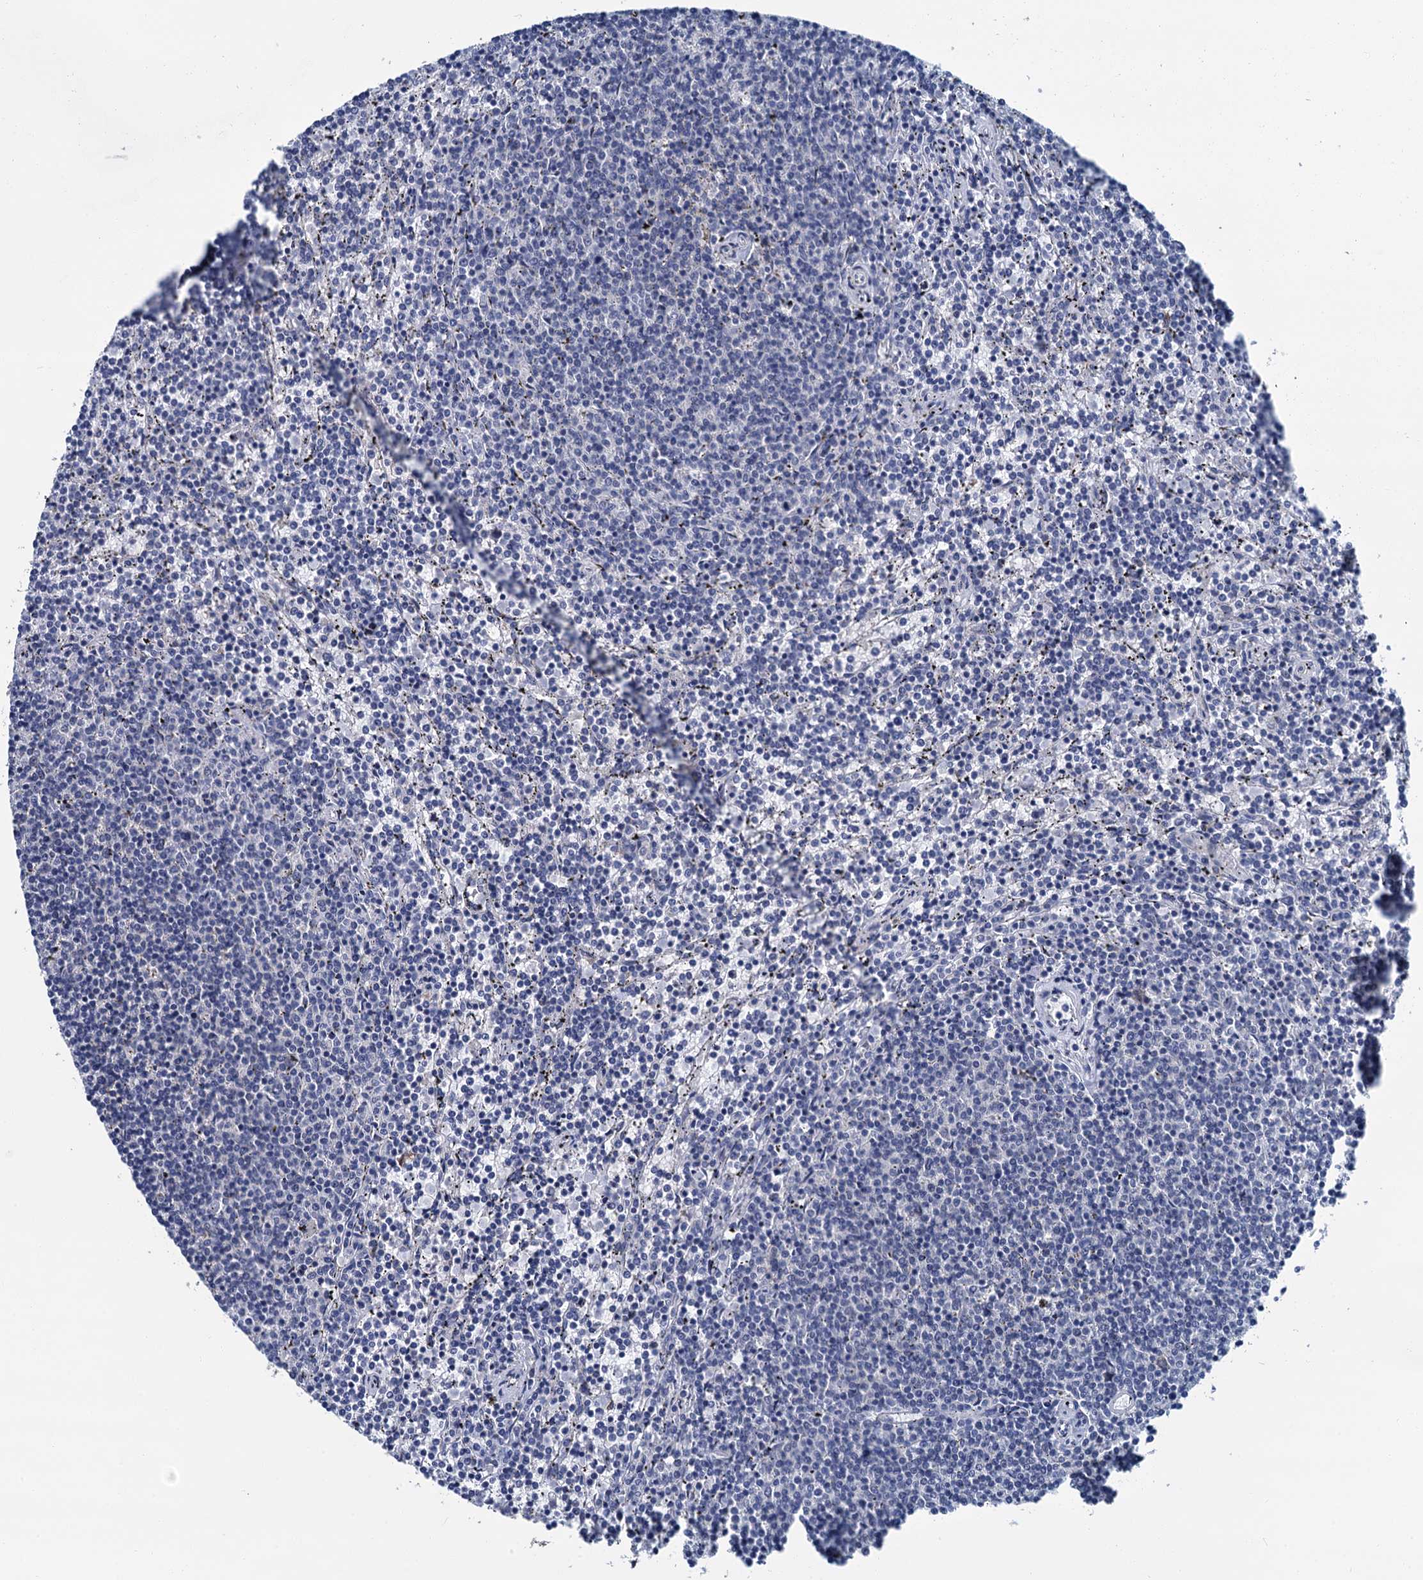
{"staining": {"intensity": "negative", "quantity": "none", "location": "none"}, "tissue": "lymphoma", "cell_type": "Tumor cells", "image_type": "cancer", "snomed": [{"axis": "morphology", "description": "Malignant lymphoma, non-Hodgkin's type, Low grade"}, {"axis": "topography", "description": "Spleen"}], "caption": "An immunohistochemistry (IHC) micrograph of lymphoma is shown. There is no staining in tumor cells of lymphoma.", "gene": "MIOX", "patient": {"sex": "female", "age": 50}}